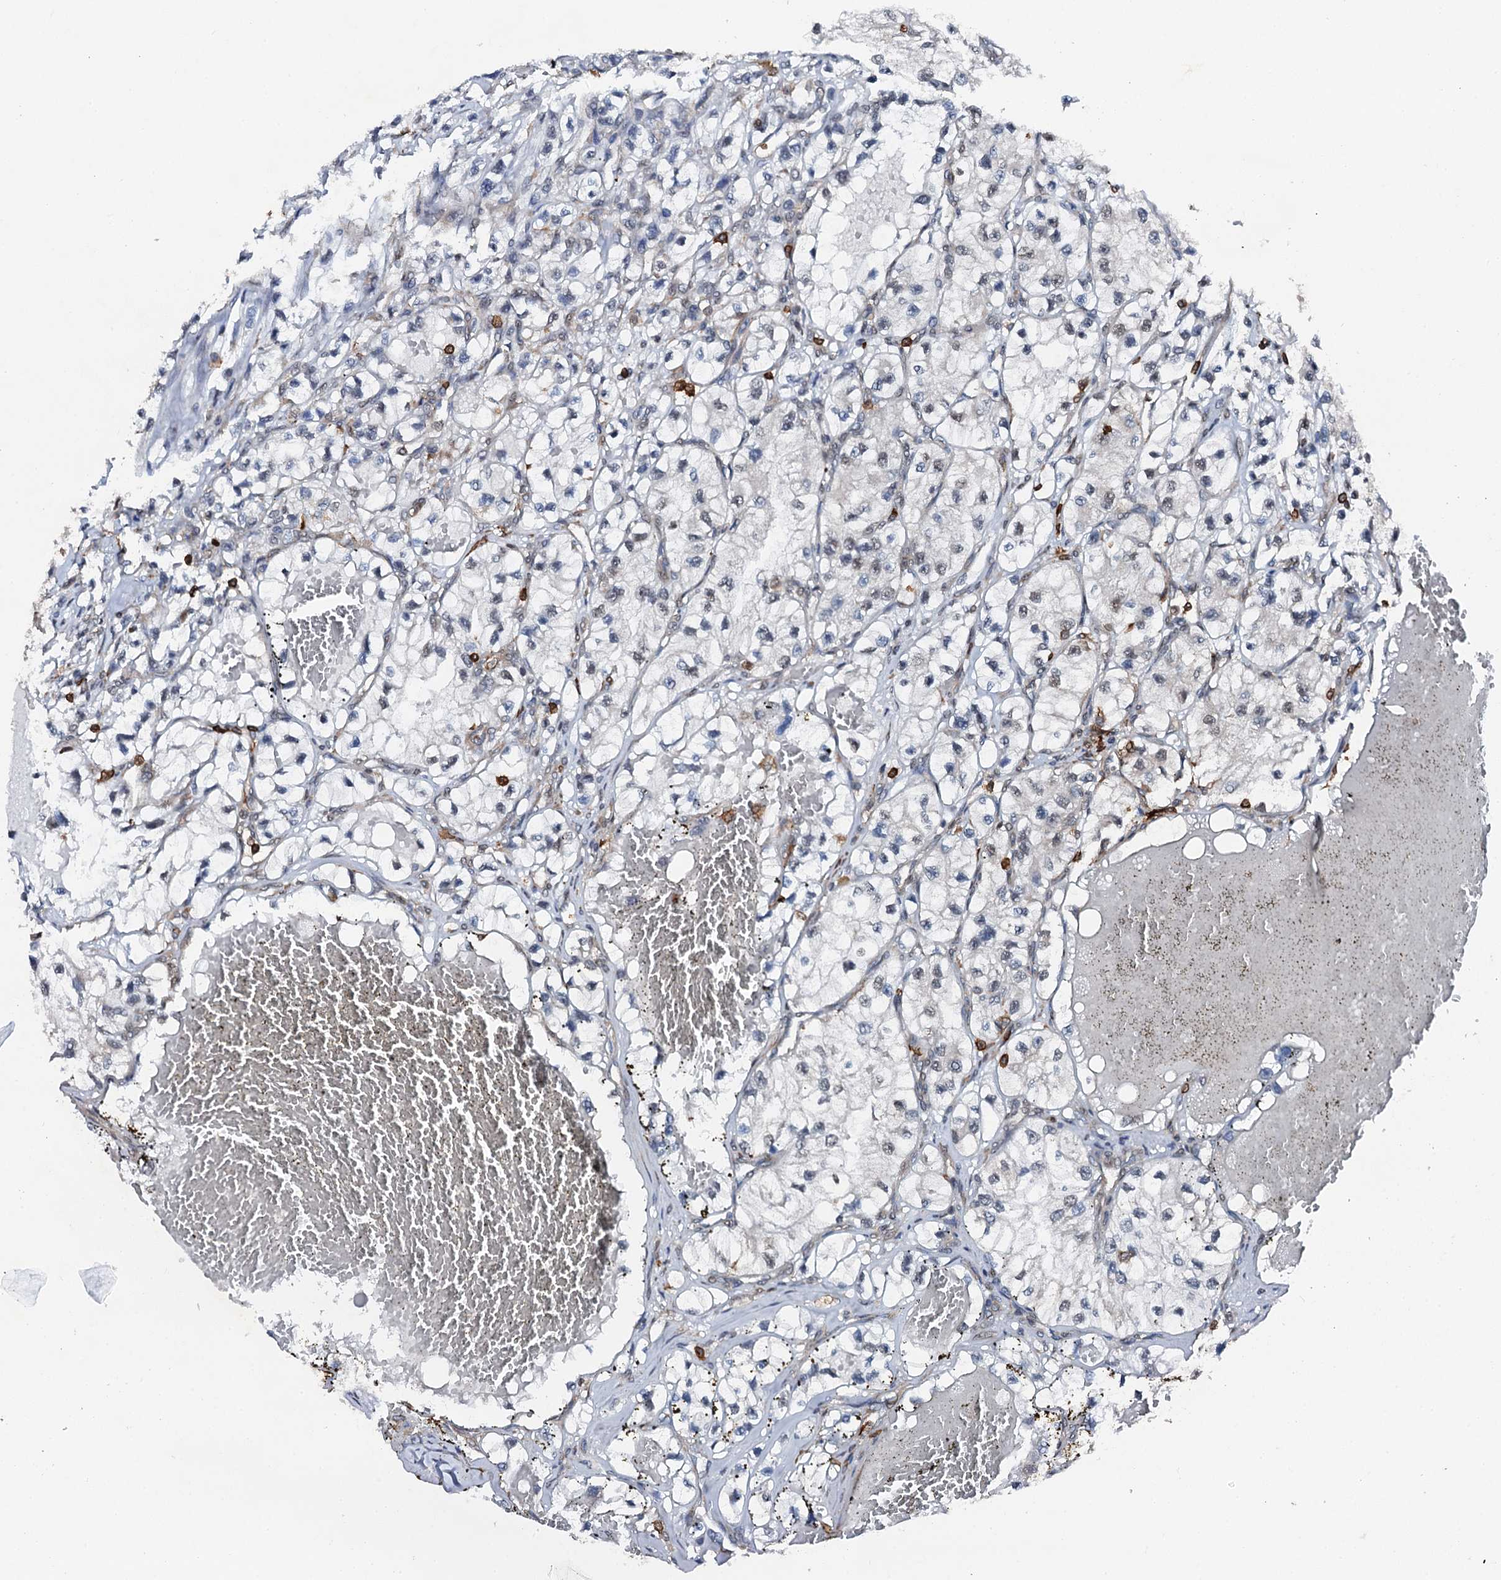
{"staining": {"intensity": "negative", "quantity": "none", "location": "none"}, "tissue": "renal cancer", "cell_type": "Tumor cells", "image_type": "cancer", "snomed": [{"axis": "morphology", "description": "Adenocarcinoma, NOS"}, {"axis": "topography", "description": "Kidney"}], "caption": "Tumor cells are negative for brown protein staining in adenocarcinoma (renal). (Stains: DAB (3,3'-diaminobenzidine) immunohistochemistry (IHC) with hematoxylin counter stain, Microscopy: brightfield microscopy at high magnification).", "gene": "EDC4", "patient": {"sex": "female", "age": 57}}